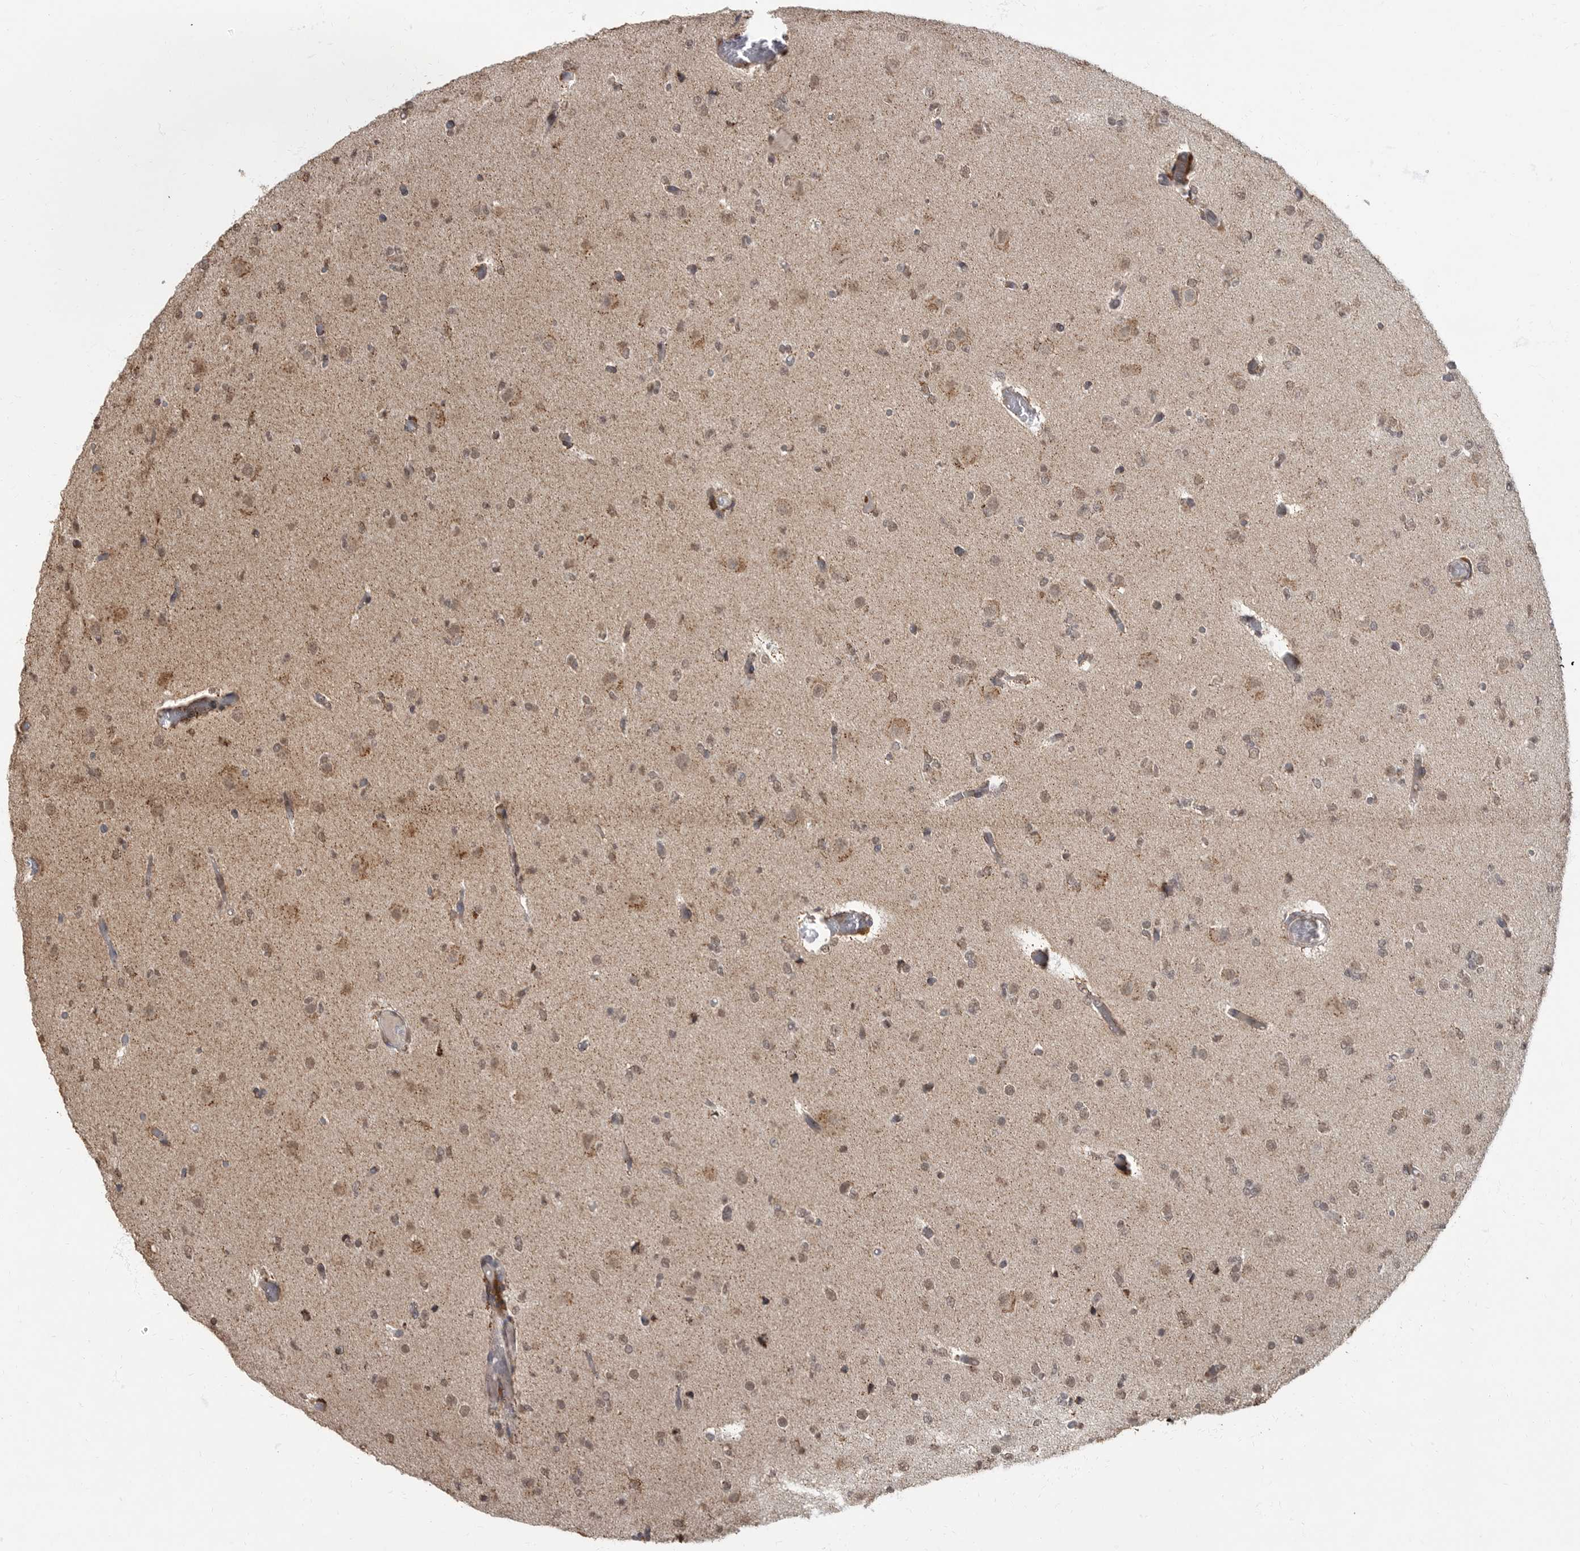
{"staining": {"intensity": "weak", "quantity": ">75%", "location": "cytoplasmic/membranous,nuclear"}, "tissue": "glioma", "cell_type": "Tumor cells", "image_type": "cancer", "snomed": [{"axis": "morphology", "description": "Glioma, malignant, Low grade"}, {"axis": "topography", "description": "Brain"}], "caption": "Low-grade glioma (malignant) stained with a brown dye shows weak cytoplasmic/membranous and nuclear positive staining in approximately >75% of tumor cells.", "gene": "MAFG", "patient": {"sex": "female", "age": 22}}